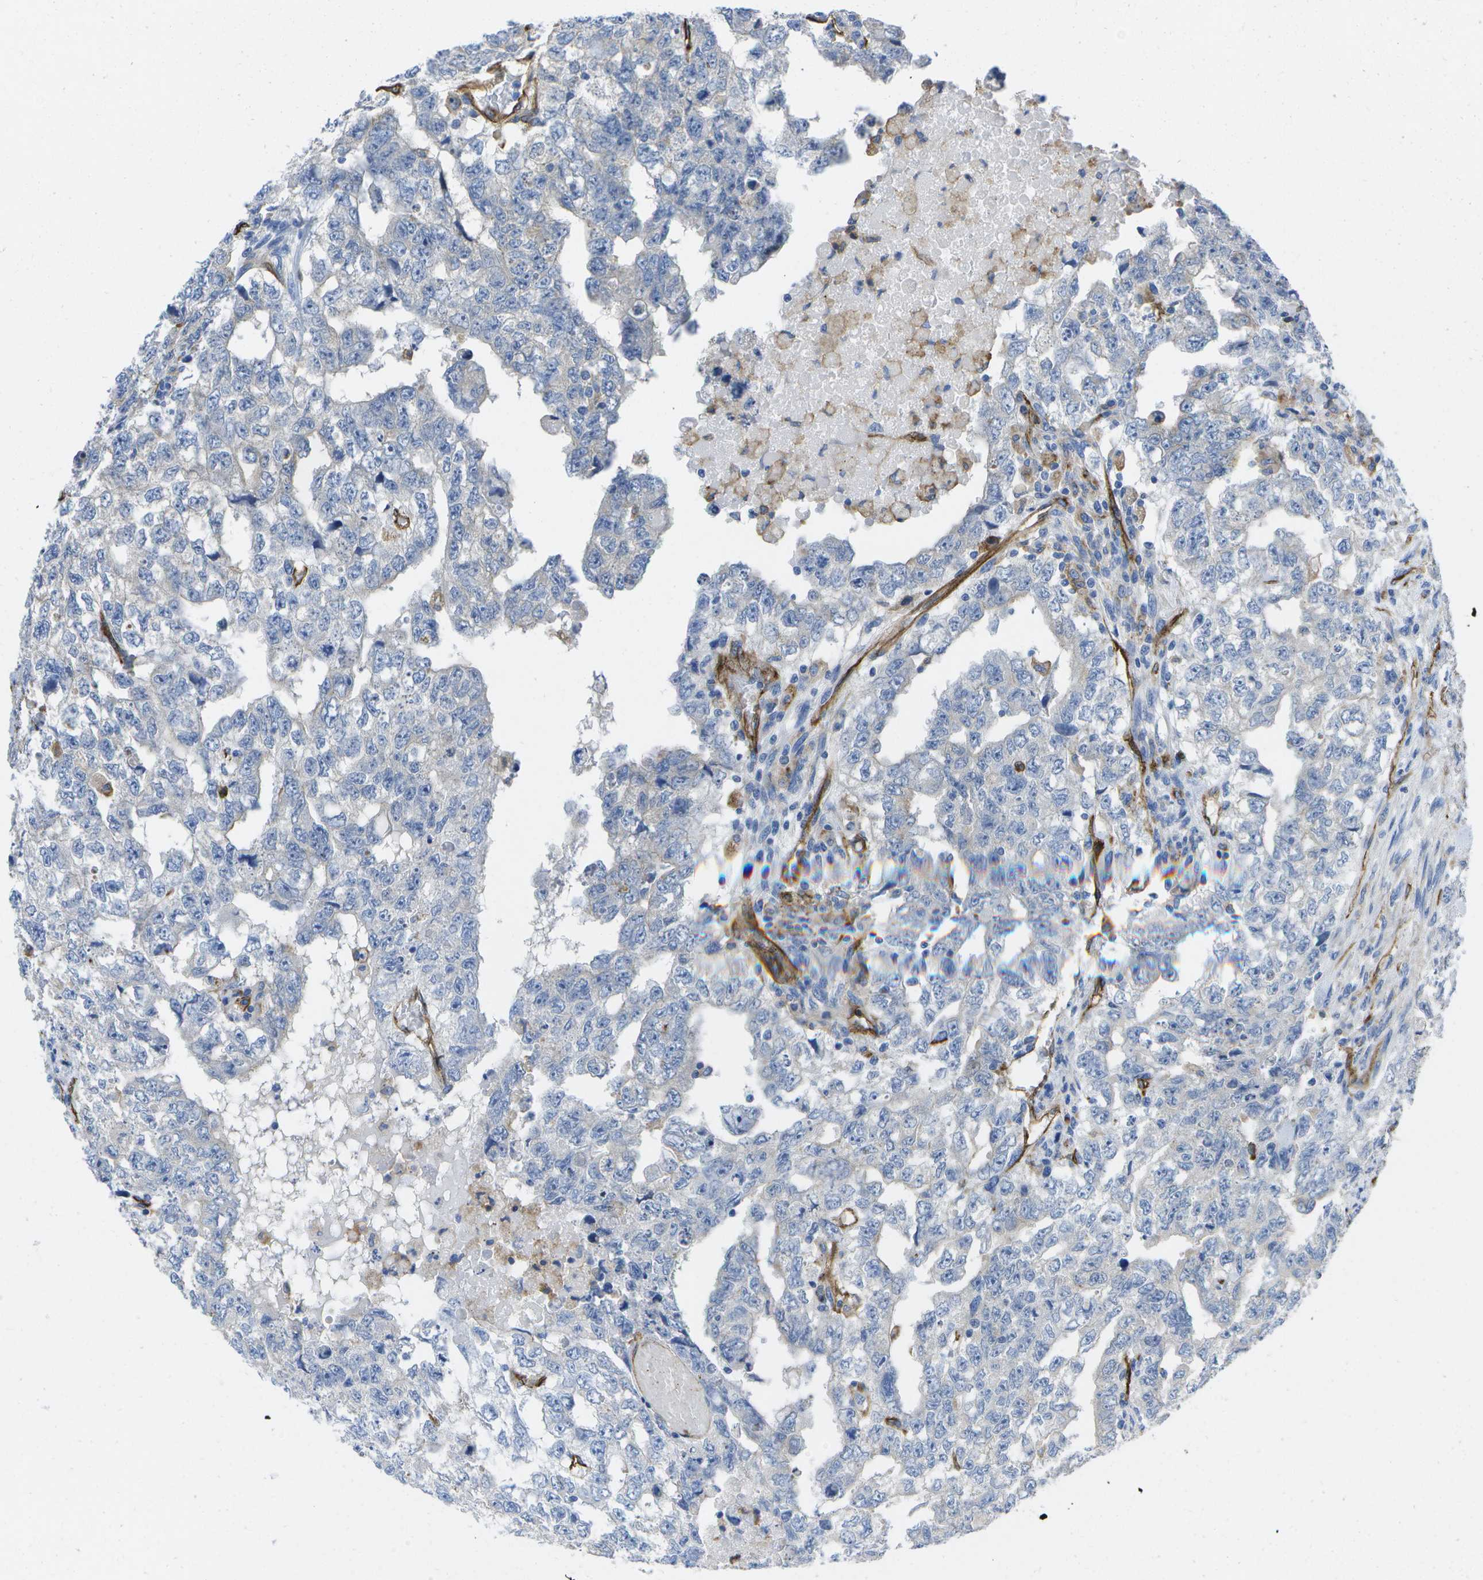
{"staining": {"intensity": "negative", "quantity": "none", "location": "none"}, "tissue": "testis cancer", "cell_type": "Tumor cells", "image_type": "cancer", "snomed": [{"axis": "morphology", "description": "Carcinoma, Embryonal, NOS"}, {"axis": "topography", "description": "Testis"}], "caption": "Immunohistochemistry micrograph of neoplastic tissue: human testis cancer (embryonal carcinoma) stained with DAB reveals no significant protein positivity in tumor cells.", "gene": "DYSF", "patient": {"sex": "male", "age": 36}}